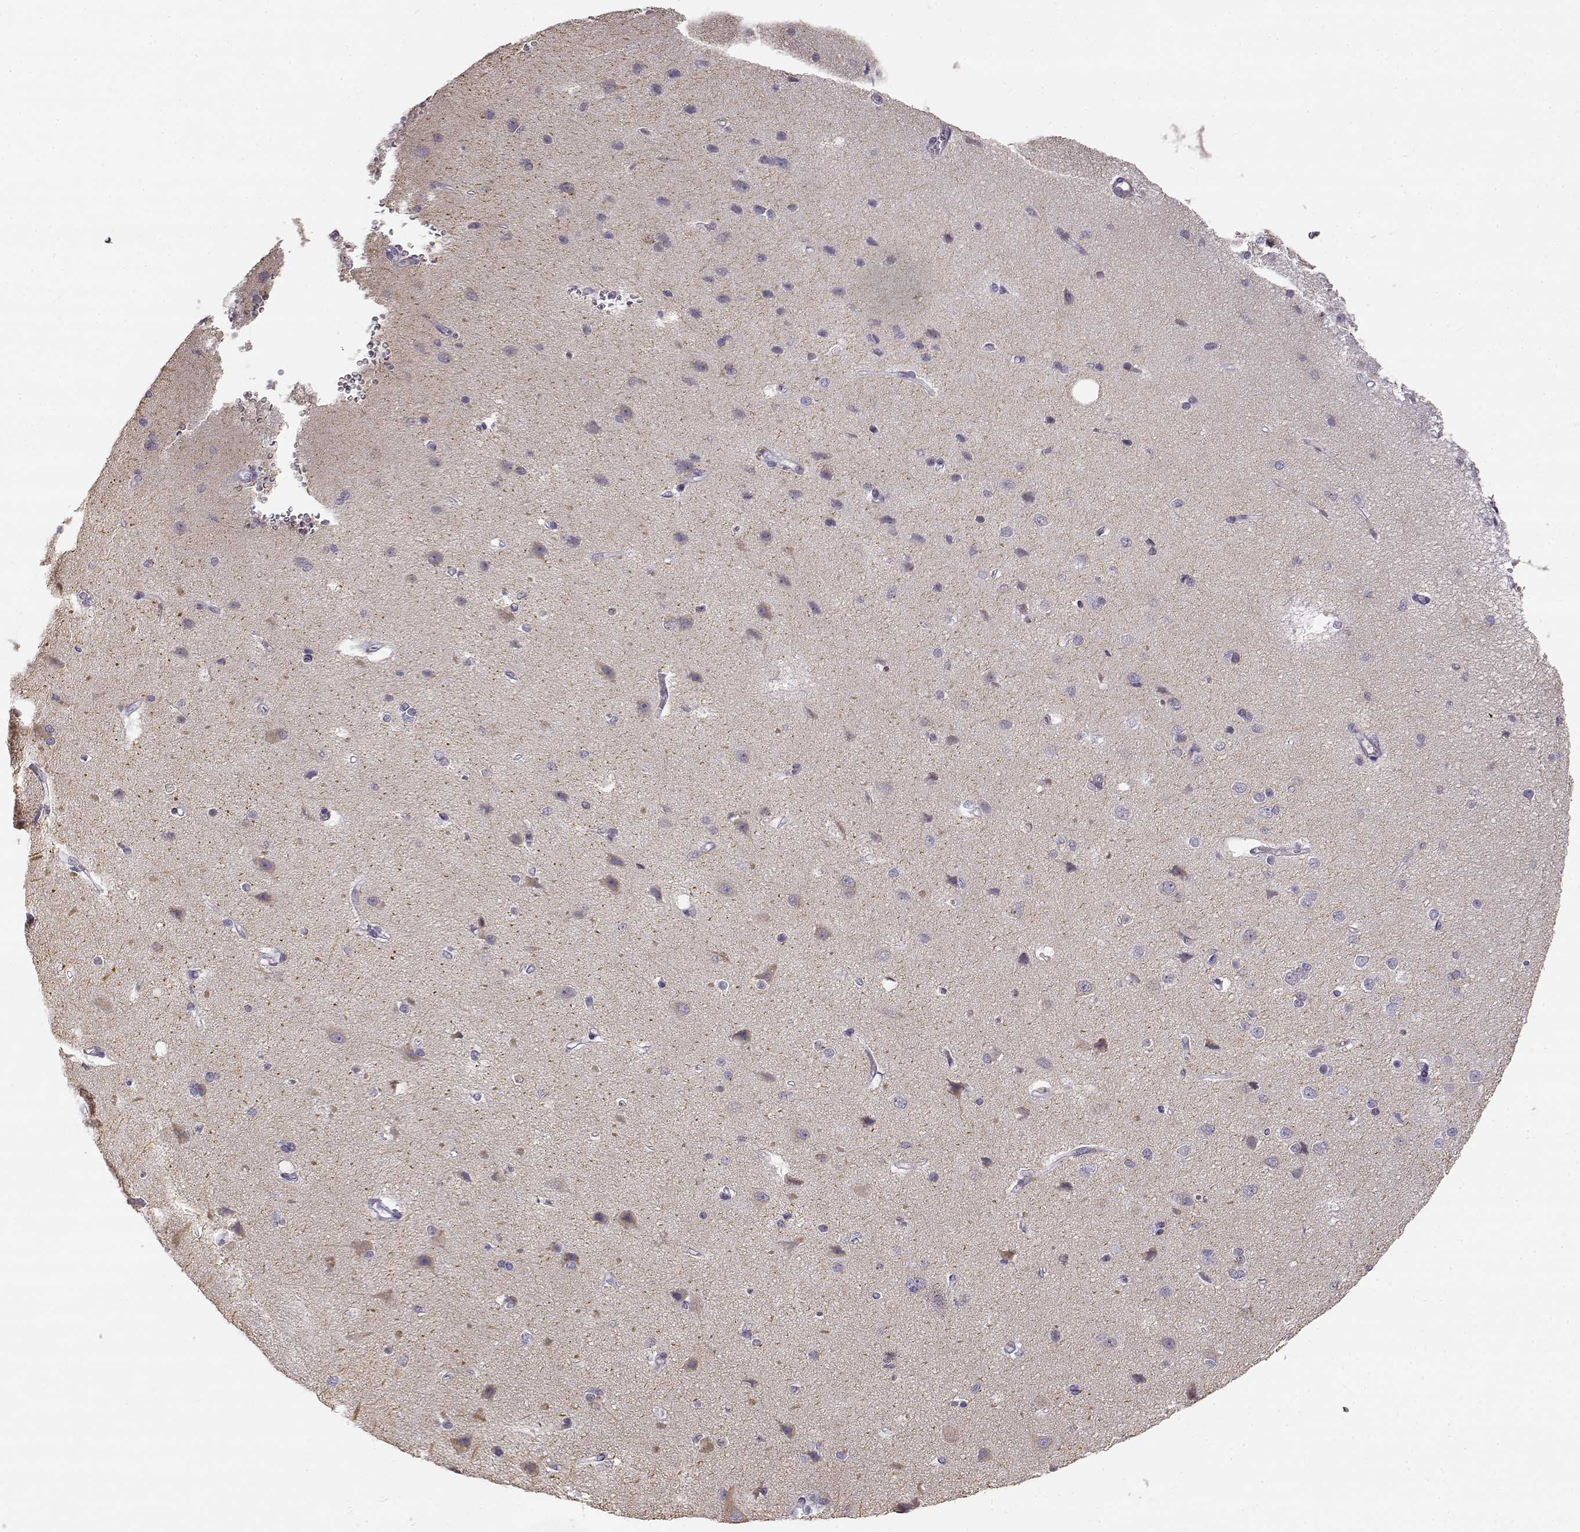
{"staining": {"intensity": "negative", "quantity": "none", "location": "none"}, "tissue": "cerebral cortex", "cell_type": "Endothelial cells", "image_type": "normal", "snomed": [{"axis": "morphology", "description": "Normal tissue, NOS"}, {"axis": "topography", "description": "Cerebral cortex"}], "caption": "Immunohistochemistry photomicrograph of normal cerebral cortex stained for a protein (brown), which exhibits no expression in endothelial cells. (Stains: DAB (3,3'-diaminobenzidine) immunohistochemistry (IHC) with hematoxylin counter stain, Microscopy: brightfield microscopy at high magnification).", "gene": "KIAA0319", "patient": {"sex": "male", "age": 37}}